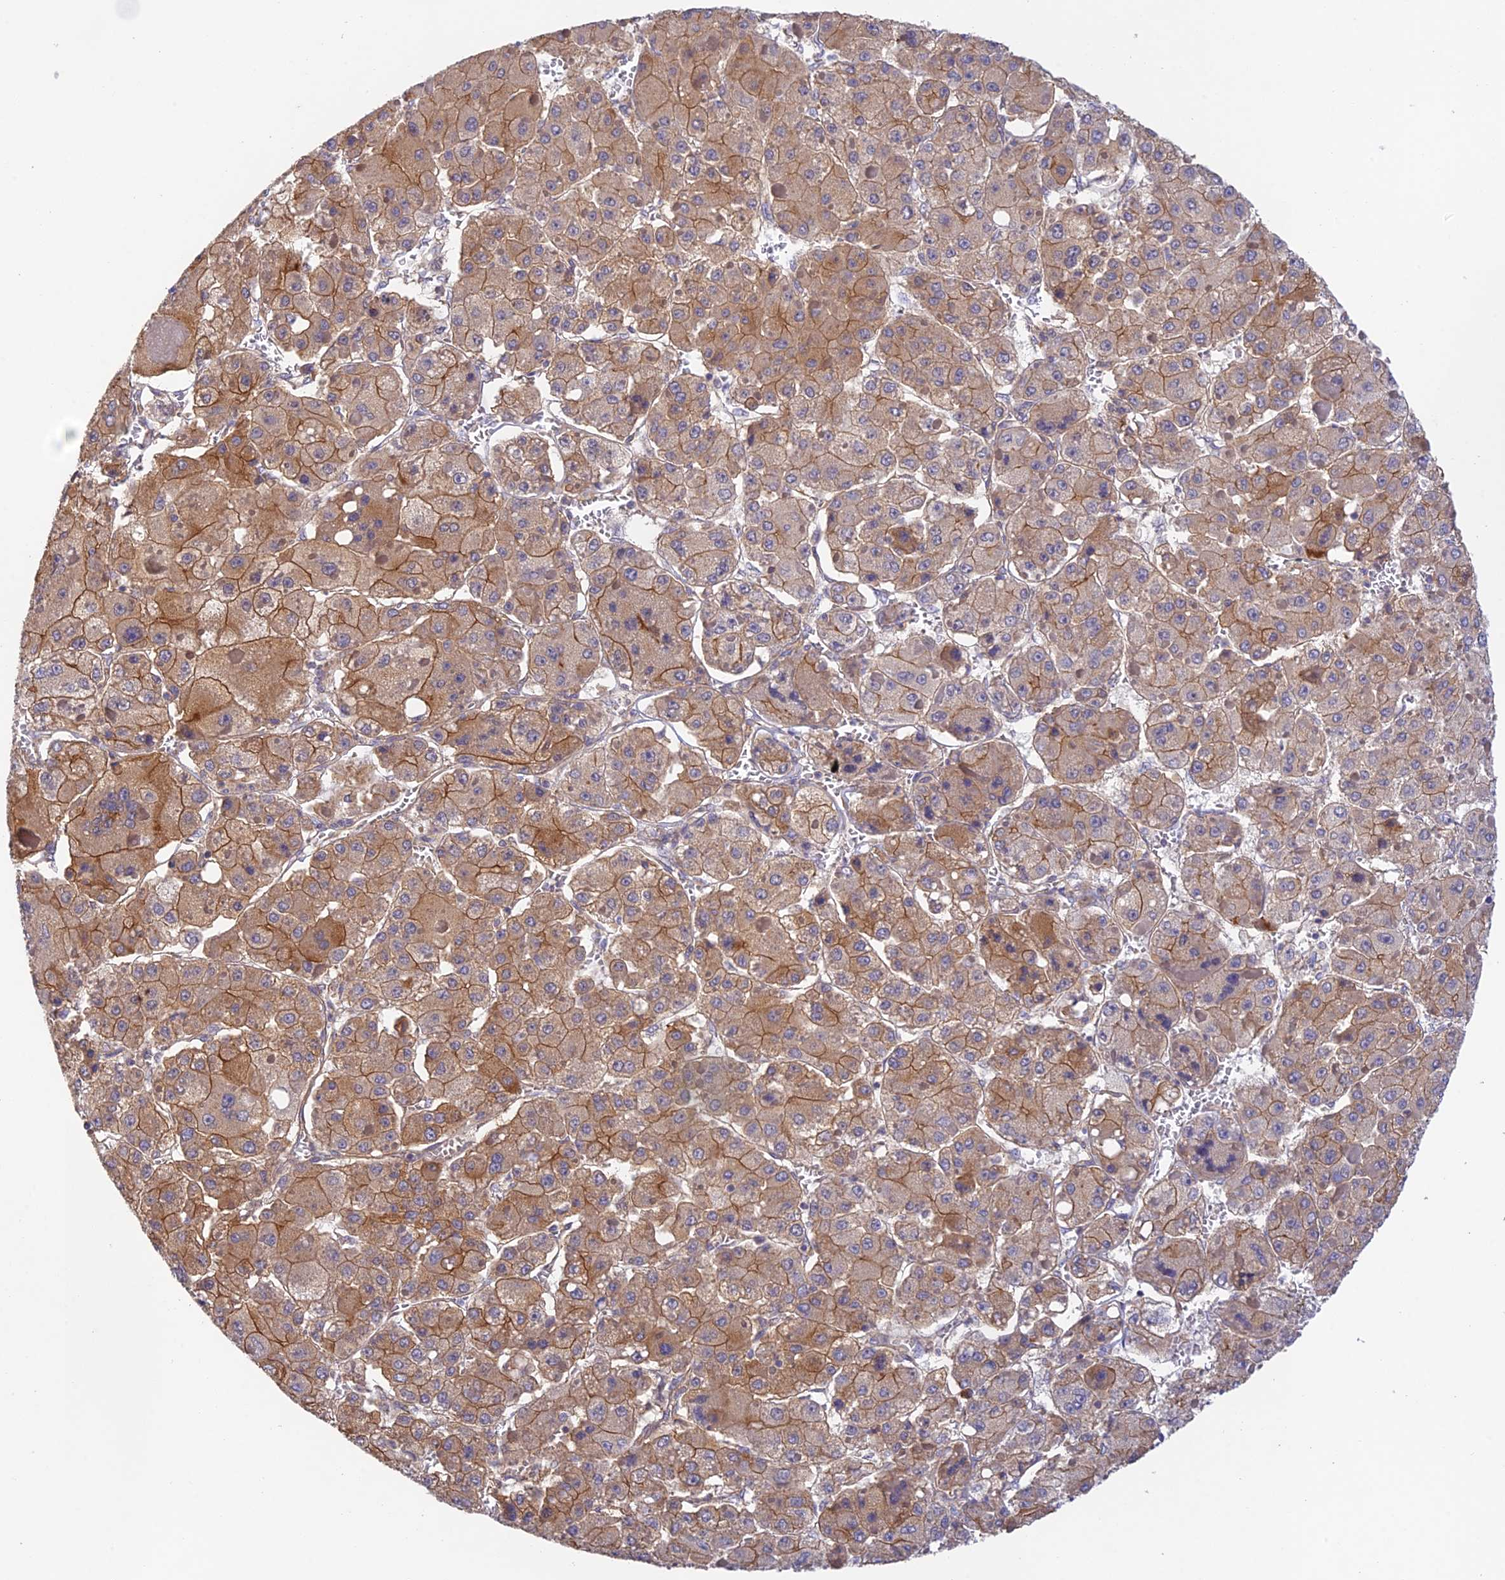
{"staining": {"intensity": "moderate", "quantity": "25%-75%", "location": "cytoplasmic/membranous"}, "tissue": "liver cancer", "cell_type": "Tumor cells", "image_type": "cancer", "snomed": [{"axis": "morphology", "description": "Carcinoma, Hepatocellular, NOS"}, {"axis": "topography", "description": "Liver"}], "caption": "Brown immunohistochemical staining in liver cancer displays moderate cytoplasmic/membranous expression in about 25%-75% of tumor cells. Immunohistochemistry stains the protein in brown and the nuclei are stained blue.", "gene": "MYO9A", "patient": {"sex": "female", "age": 73}}